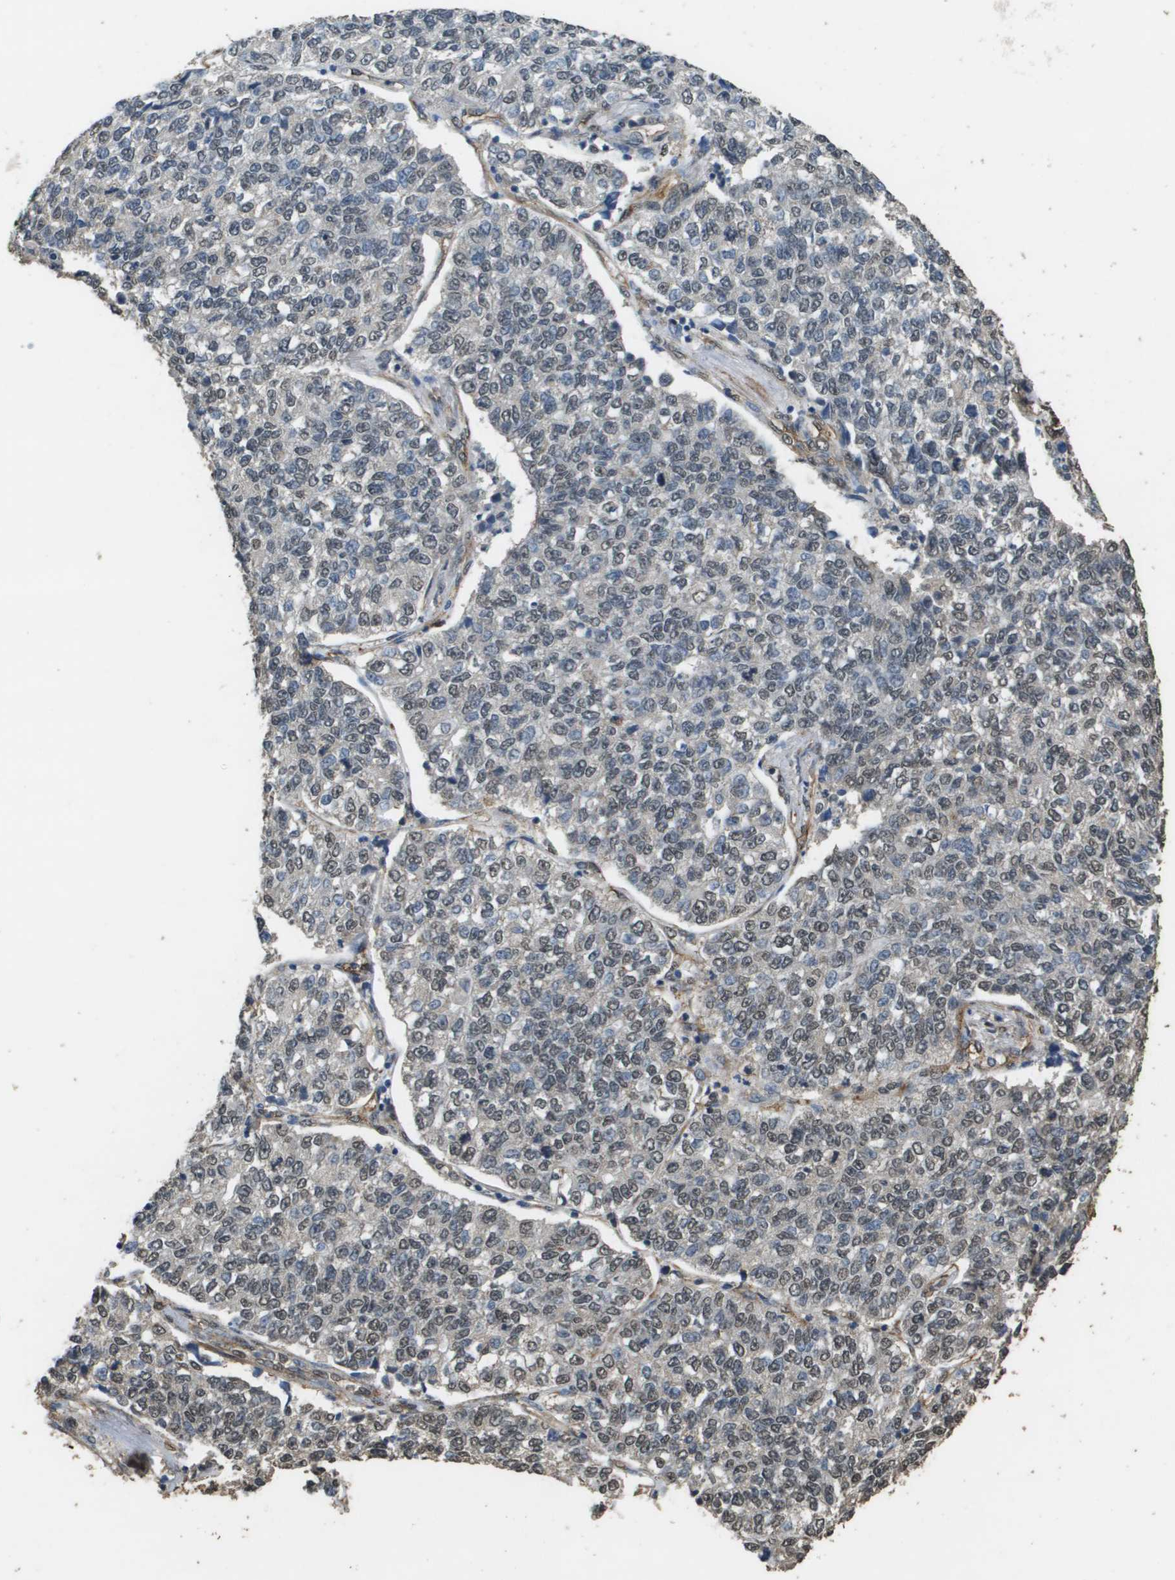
{"staining": {"intensity": "weak", "quantity": ">75%", "location": "nuclear"}, "tissue": "lung cancer", "cell_type": "Tumor cells", "image_type": "cancer", "snomed": [{"axis": "morphology", "description": "Adenocarcinoma, NOS"}, {"axis": "topography", "description": "Lung"}], "caption": "Protein expression analysis of lung cancer reveals weak nuclear expression in approximately >75% of tumor cells.", "gene": "AAMP", "patient": {"sex": "male", "age": 49}}